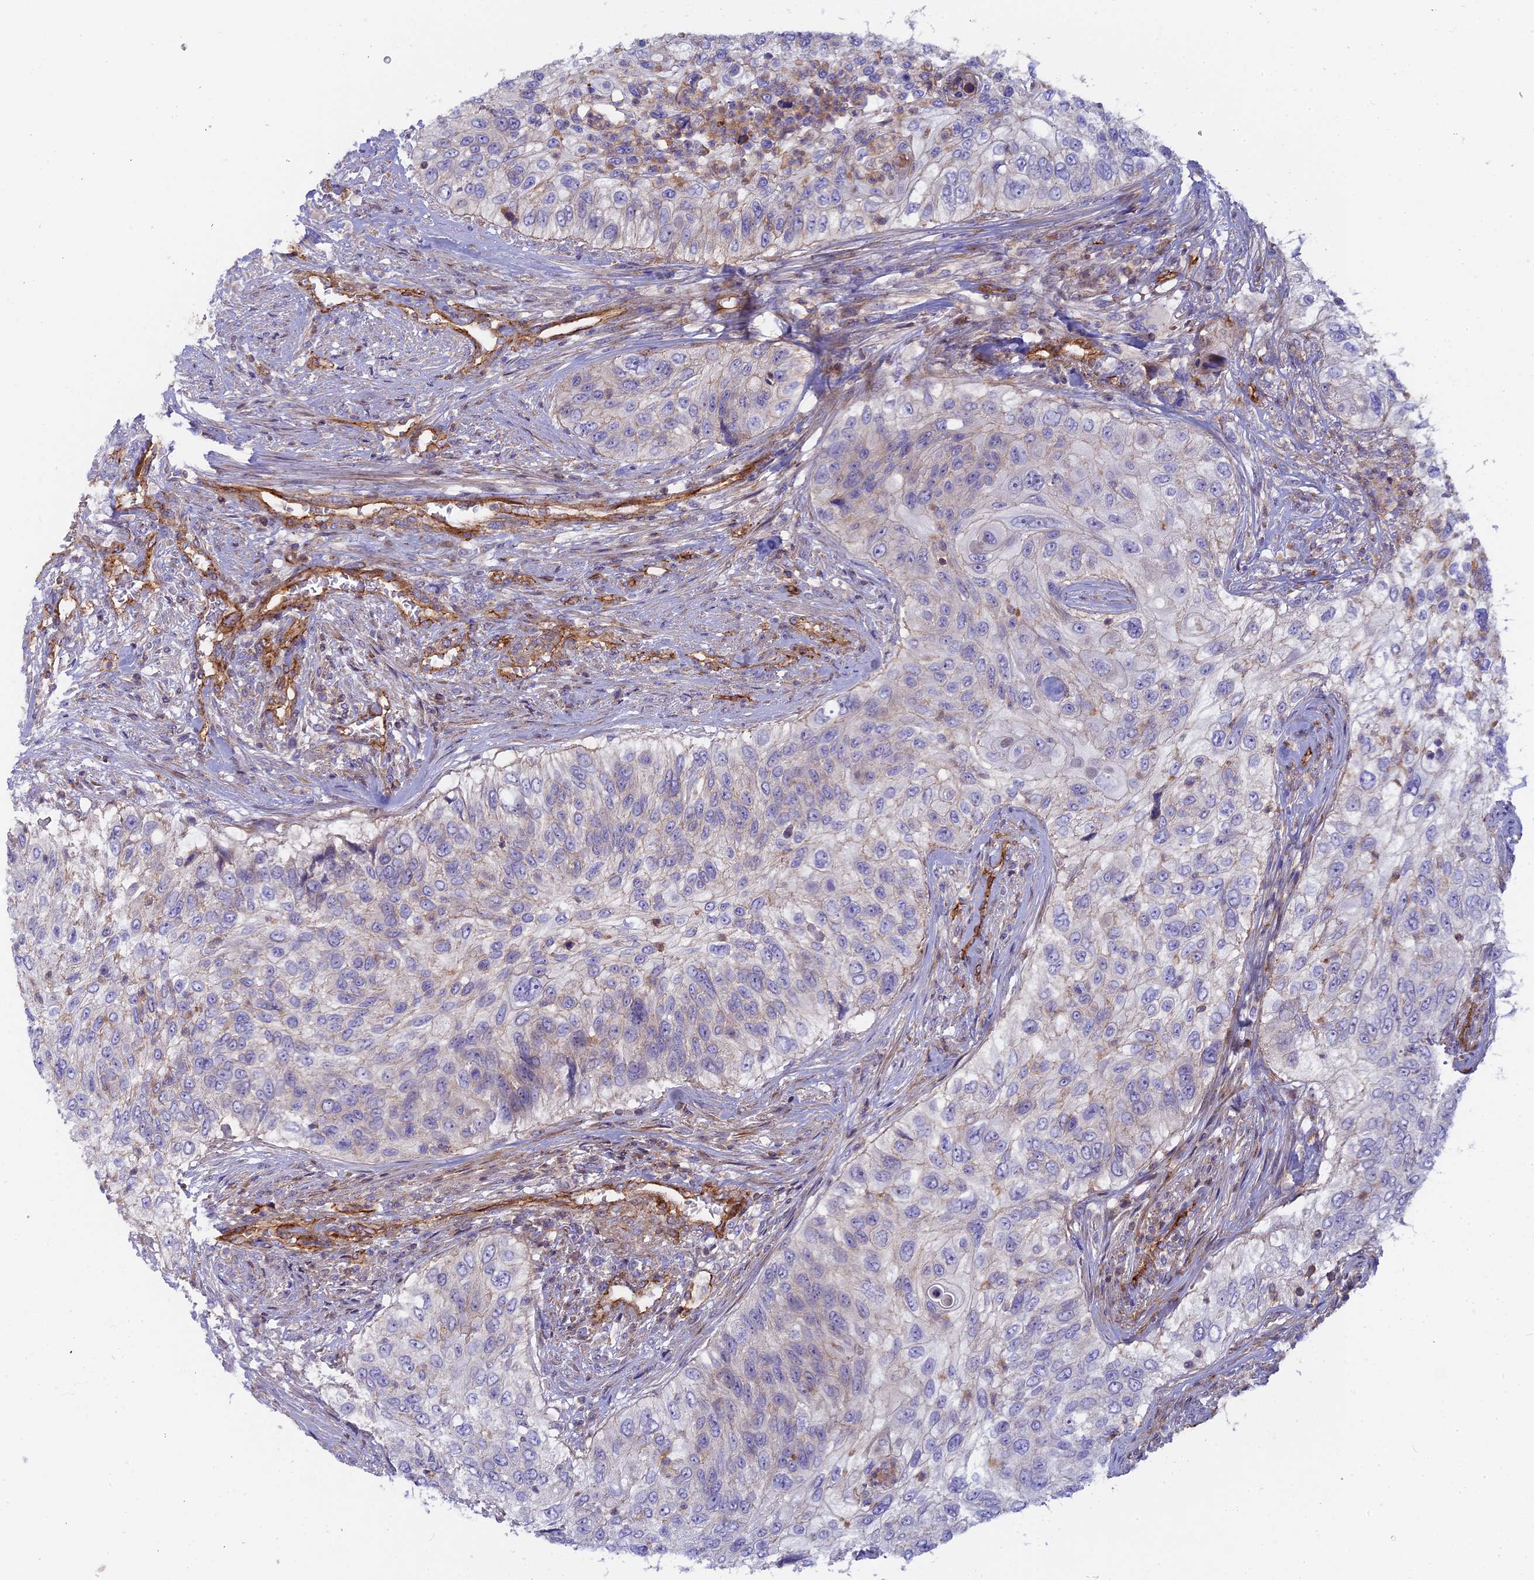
{"staining": {"intensity": "negative", "quantity": "none", "location": "none"}, "tissue": "urothelial cancer", "cell_type": "Tumor cells", "image_type": "cancer", "snomed": [{"axis": "morphology", "description": "Urothelial carcinoma, High grade"}, {"axis": "topography", "description": "Urinary bladder"}], "caption": "A high-resolution image shows immunohistochemistry staining of urothelial carcinoma (high-grade), which exhibits no significant expression in tumor cells.", "gene": "CNBD2", "patient": {"sex": "female", "age": 60}}